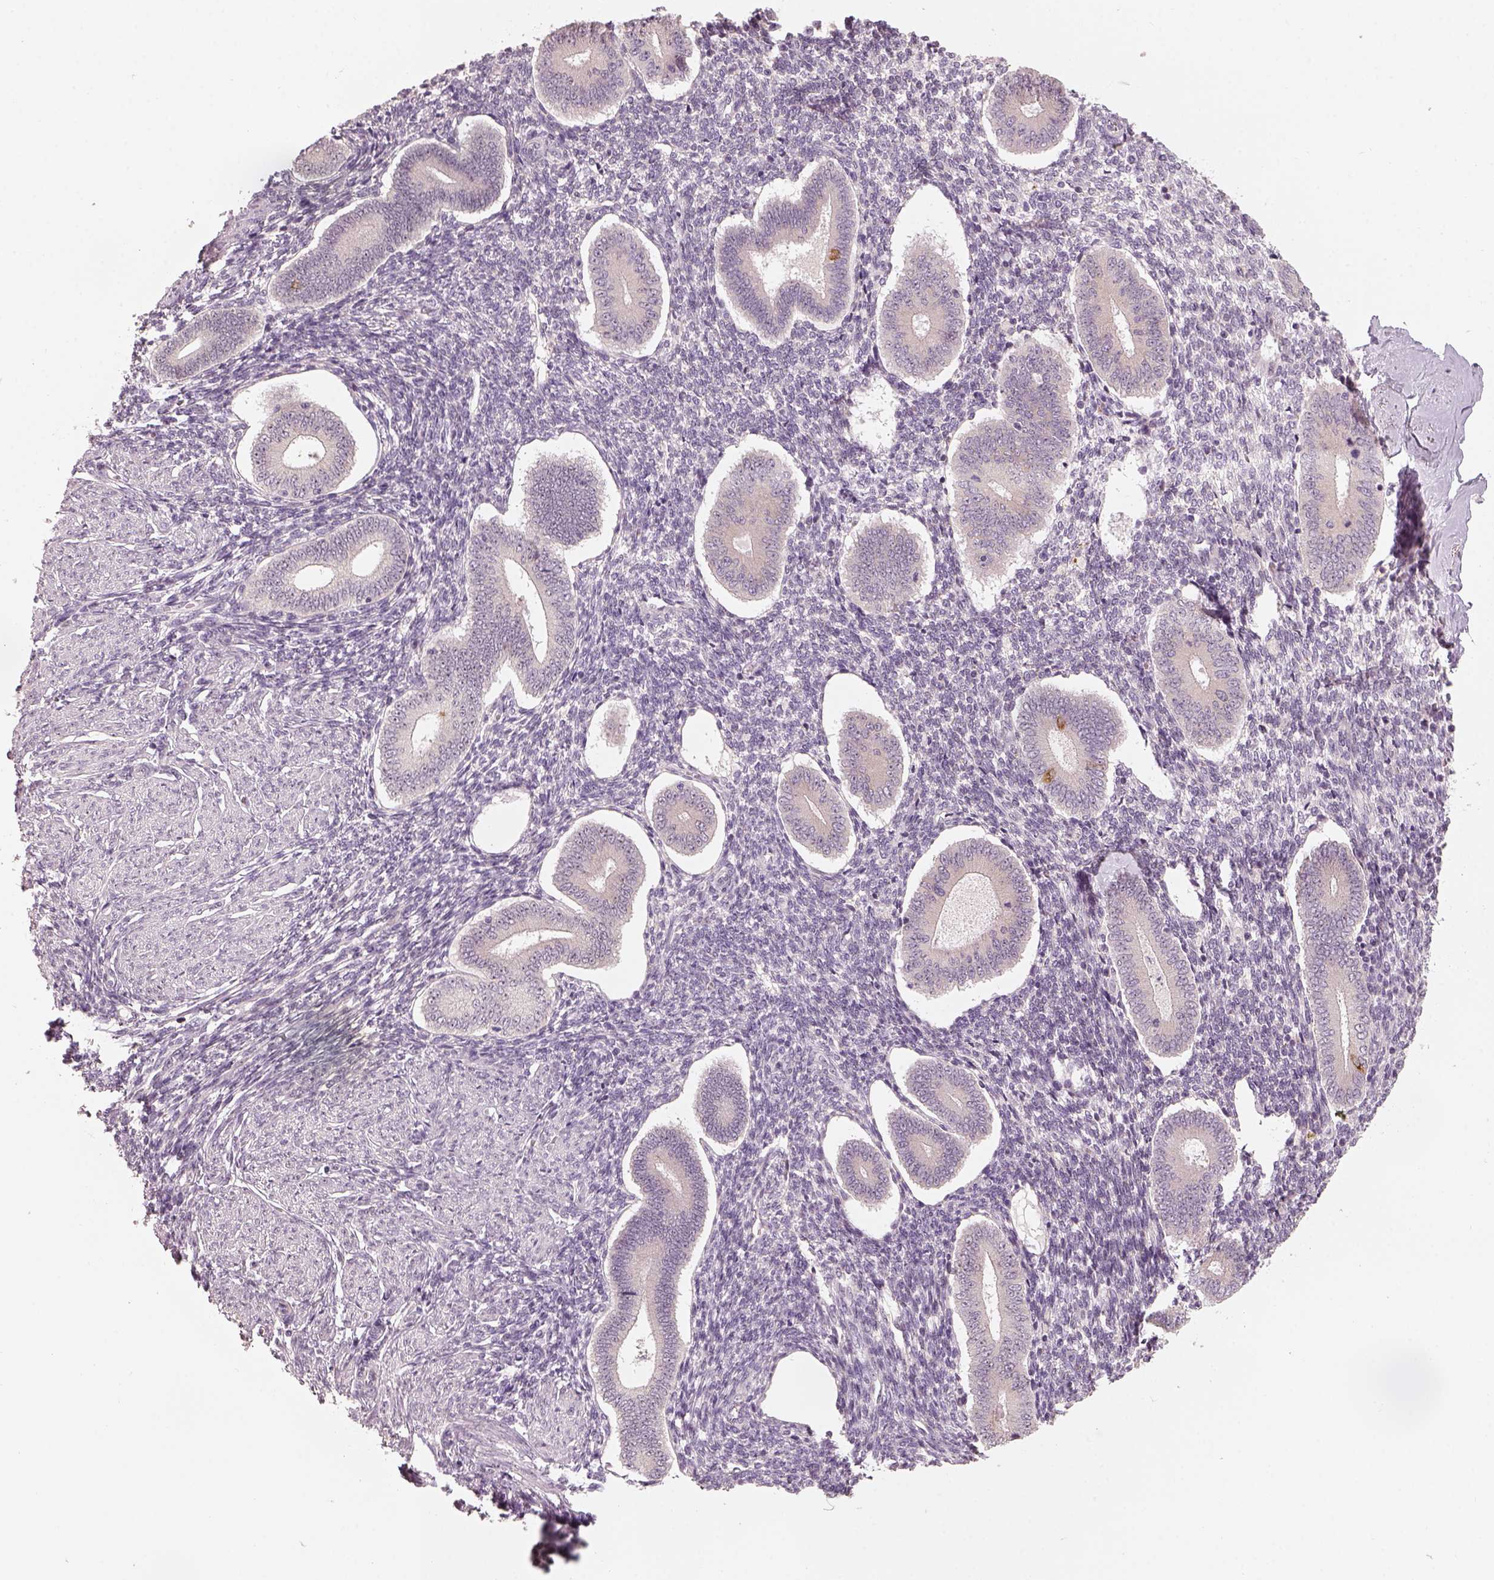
{"staining": {"intensity": "negative", "quantity": "none", "location": "none"}, "tissue": "endometrium", "cell_type": "Cells in endometrial stroma", "image_type": "normal", "snomed": [{"axis": "morphology", "description": "Normal tissue, NOS"}, {"axis": "topography", "description": "Endometrium"}], "caption": "Immunohistochemistry (IHC) of unremarkable human endometrium demonstrates no expression in cells in endometrial stroma. The staining is performed using DAB (3,3'-diaminobenzidine) brown chromogen with nuclei counter-stained in using hematoxylin.", "gene": "CDS1", "patient": {"sex": "female", "age": 40}}